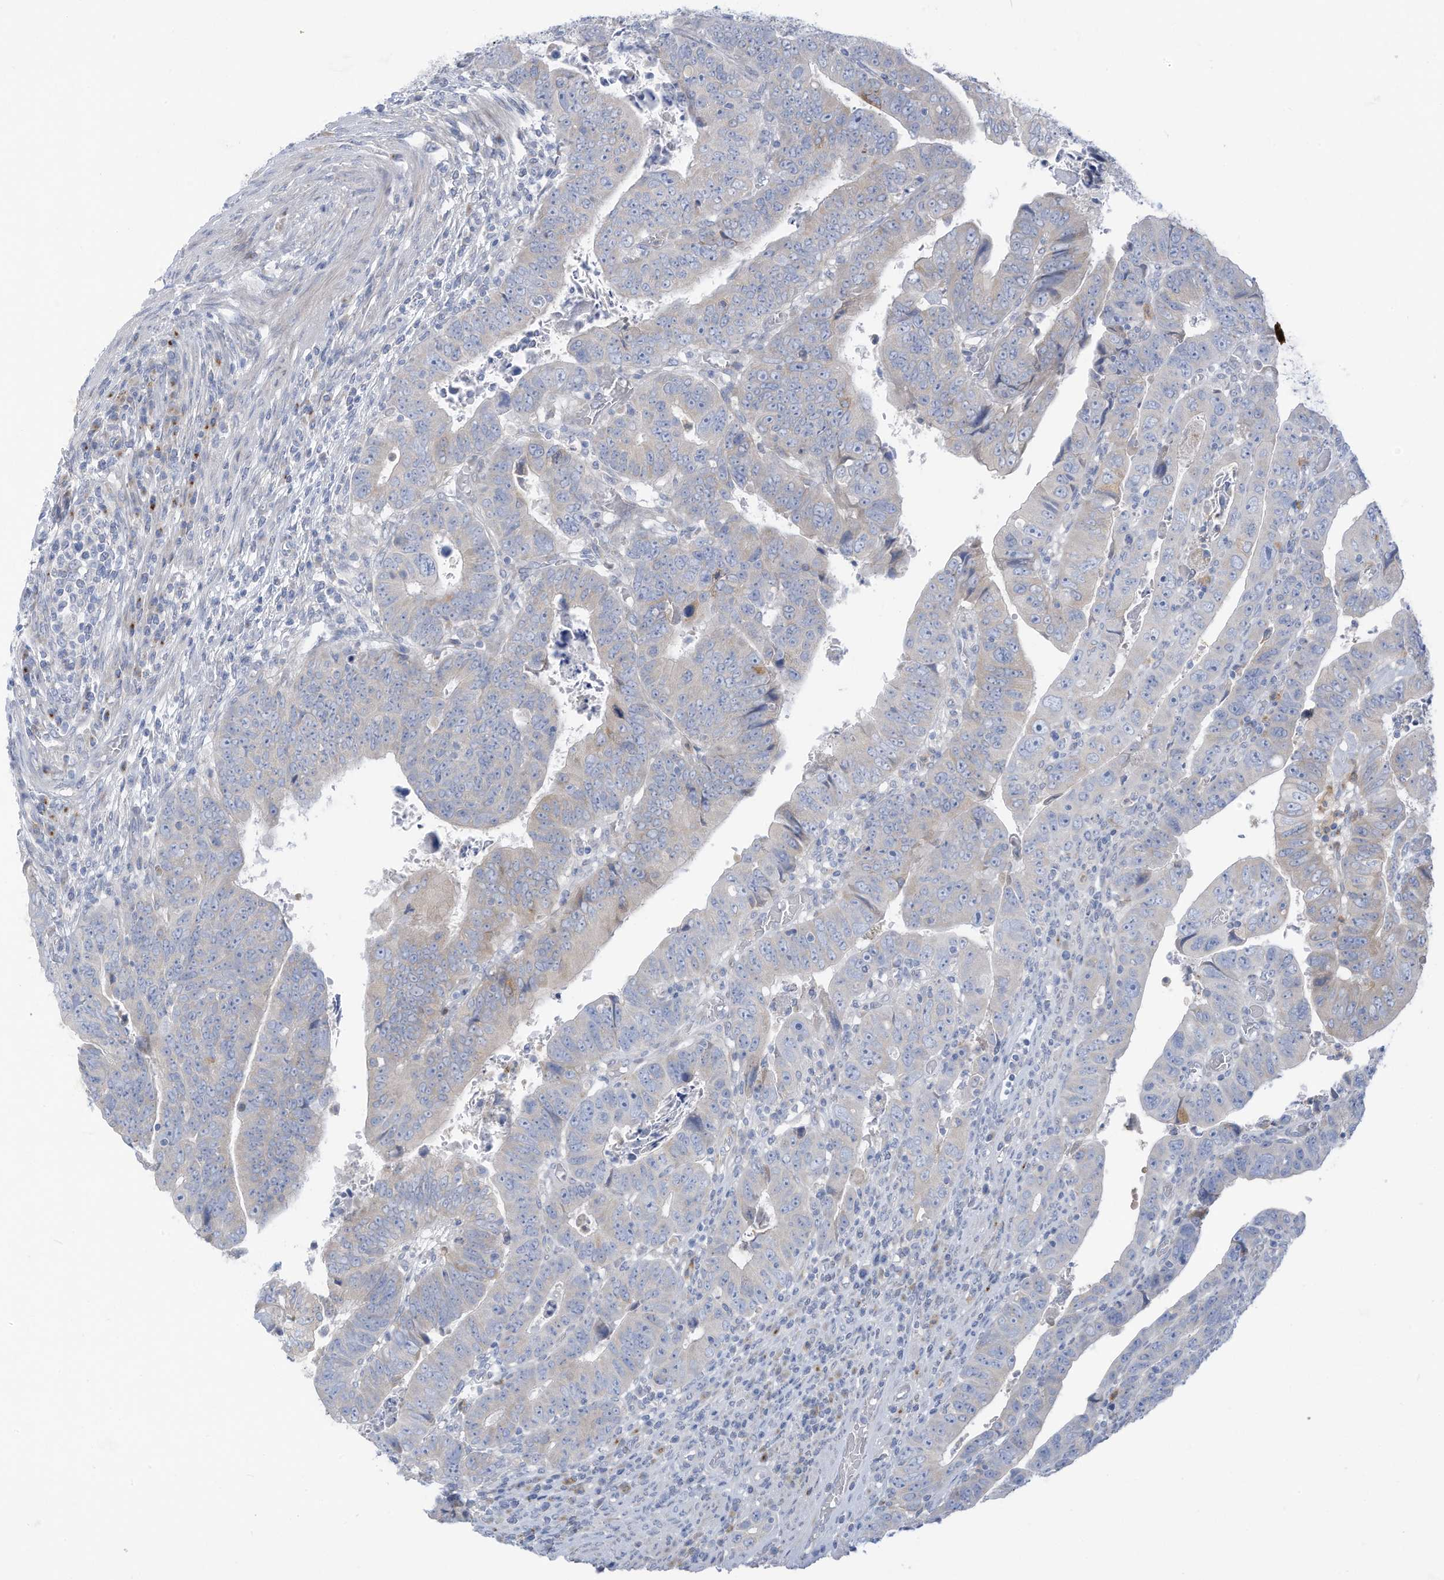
{"staining": {"intensity": "negative", "quantity": "none", "location": "none"}, "tissue": "colorectal cancer", "cell_type": "Tumor cells", "image_type": "cancer", "snomed": [{"axis": "morphology", "description": "Normal tissue, NOS"}, {"axis": "morphology", "description": "Adenocarcinoma, NOS"}, {"axis": "topography", "description": "Rectum"}], "caption": "This is an IHC histopathology image of colorectal cancer (adenocarcinoma). There is no positivity in tumor cells.", "gene": "TRMT2B", "patient": {"sex": "female", "age": 65}}